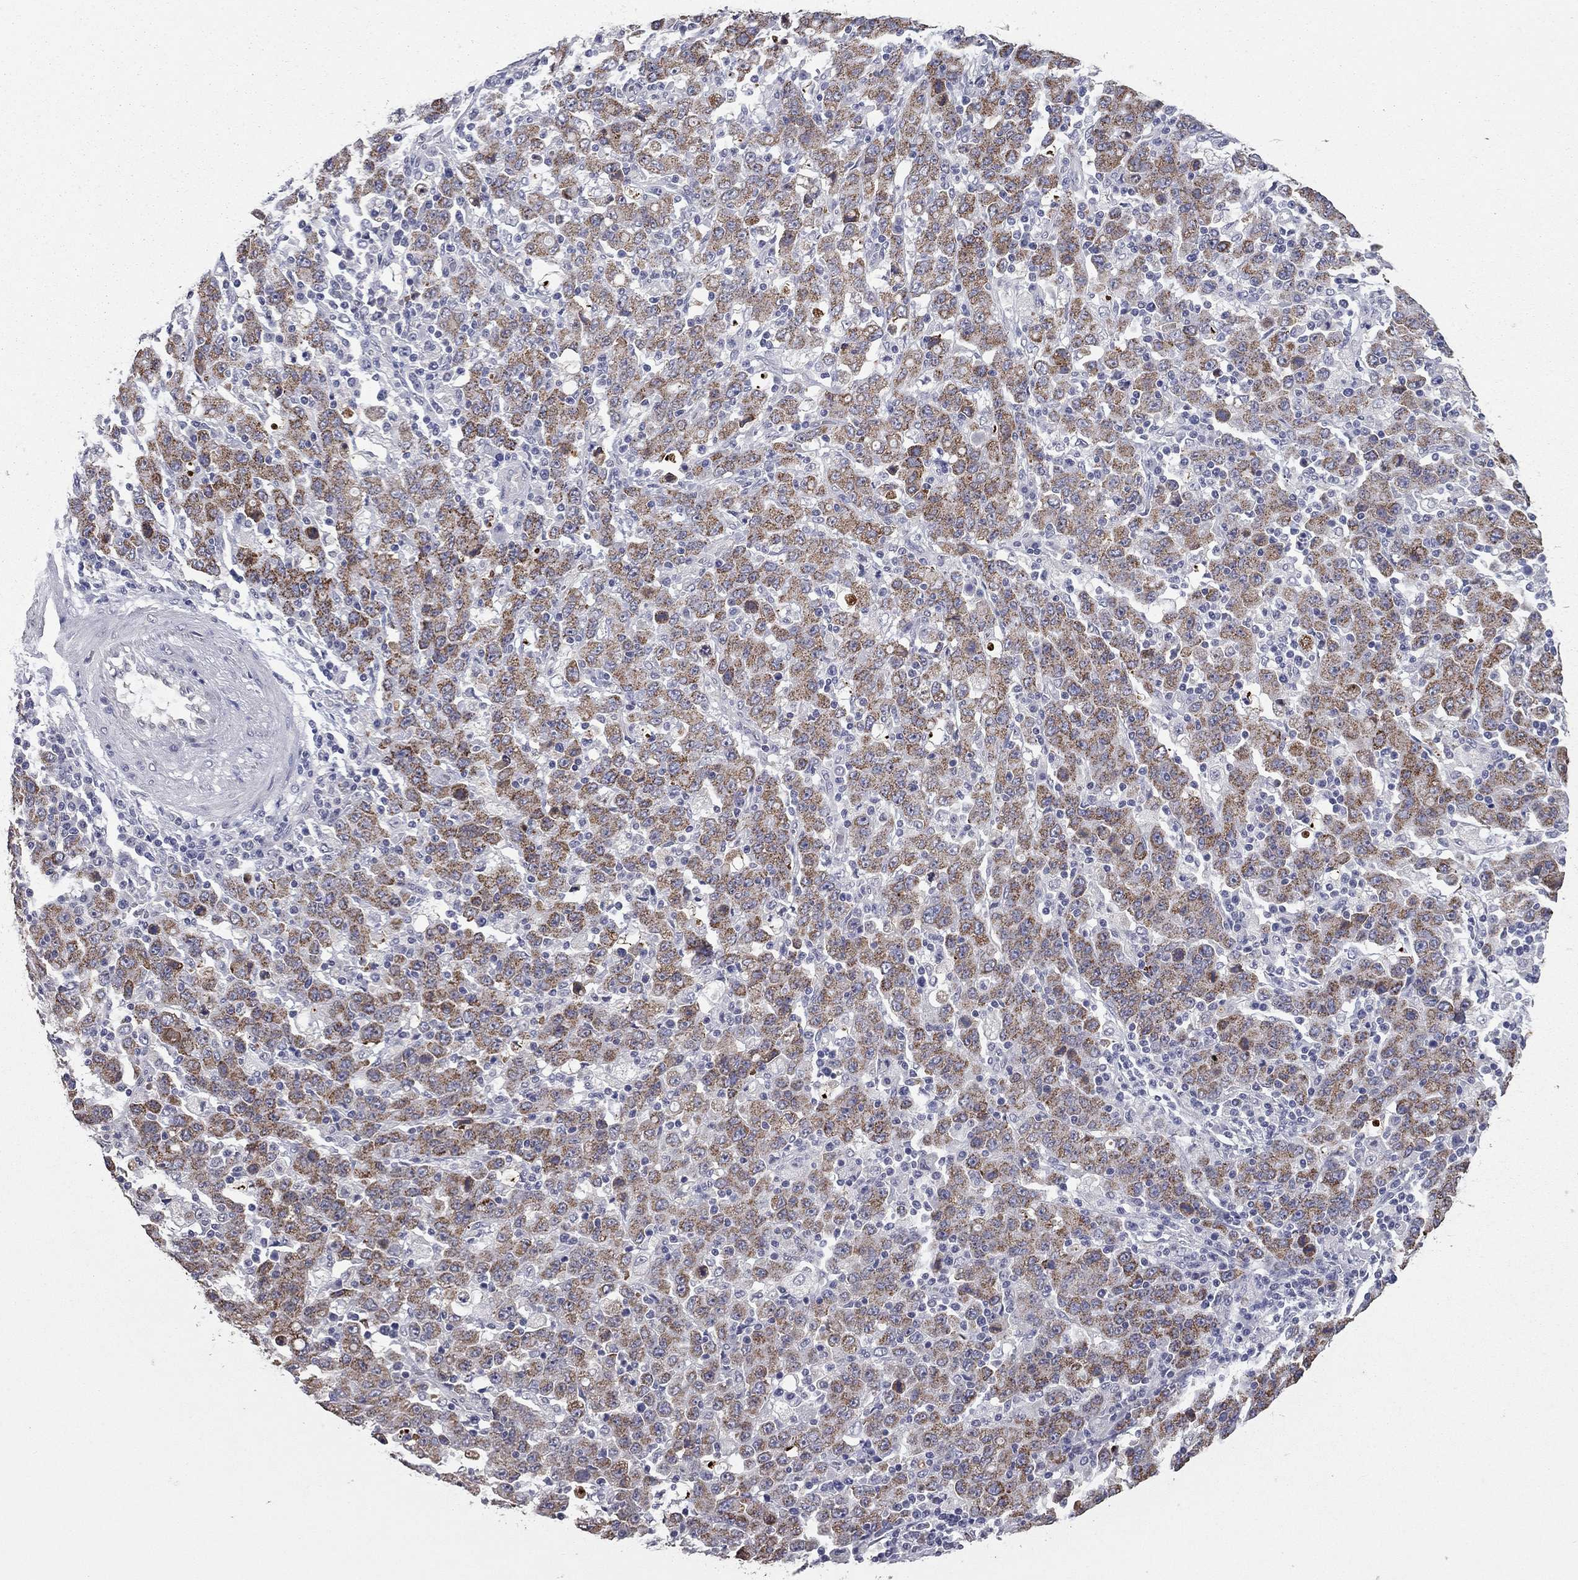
{"staining": {"intensity": "strong", "quantity": ">75%", "location": "cytoplasmic/membranous"}, "tissue": "stomach cancer", "cell_type": "Tumor cells", "image_type": "cancer", "snomed": [{"axis": "morphology", "description": "Adenocarcinoma, NOS"}, {"axis": "topography", "description": "Stomach, upper"}], "caption": "Immunohistochemical staining of stomach cancer (adenocarcinoma) demonstrates high levels of strong cytoplasmic/membranous protein staining in approximately >75% of tumor cells. (IHC, brightfield microscopy, high magnification).", "gene": "SHOC2", "patient": {"sex": "male", "age": 69}}